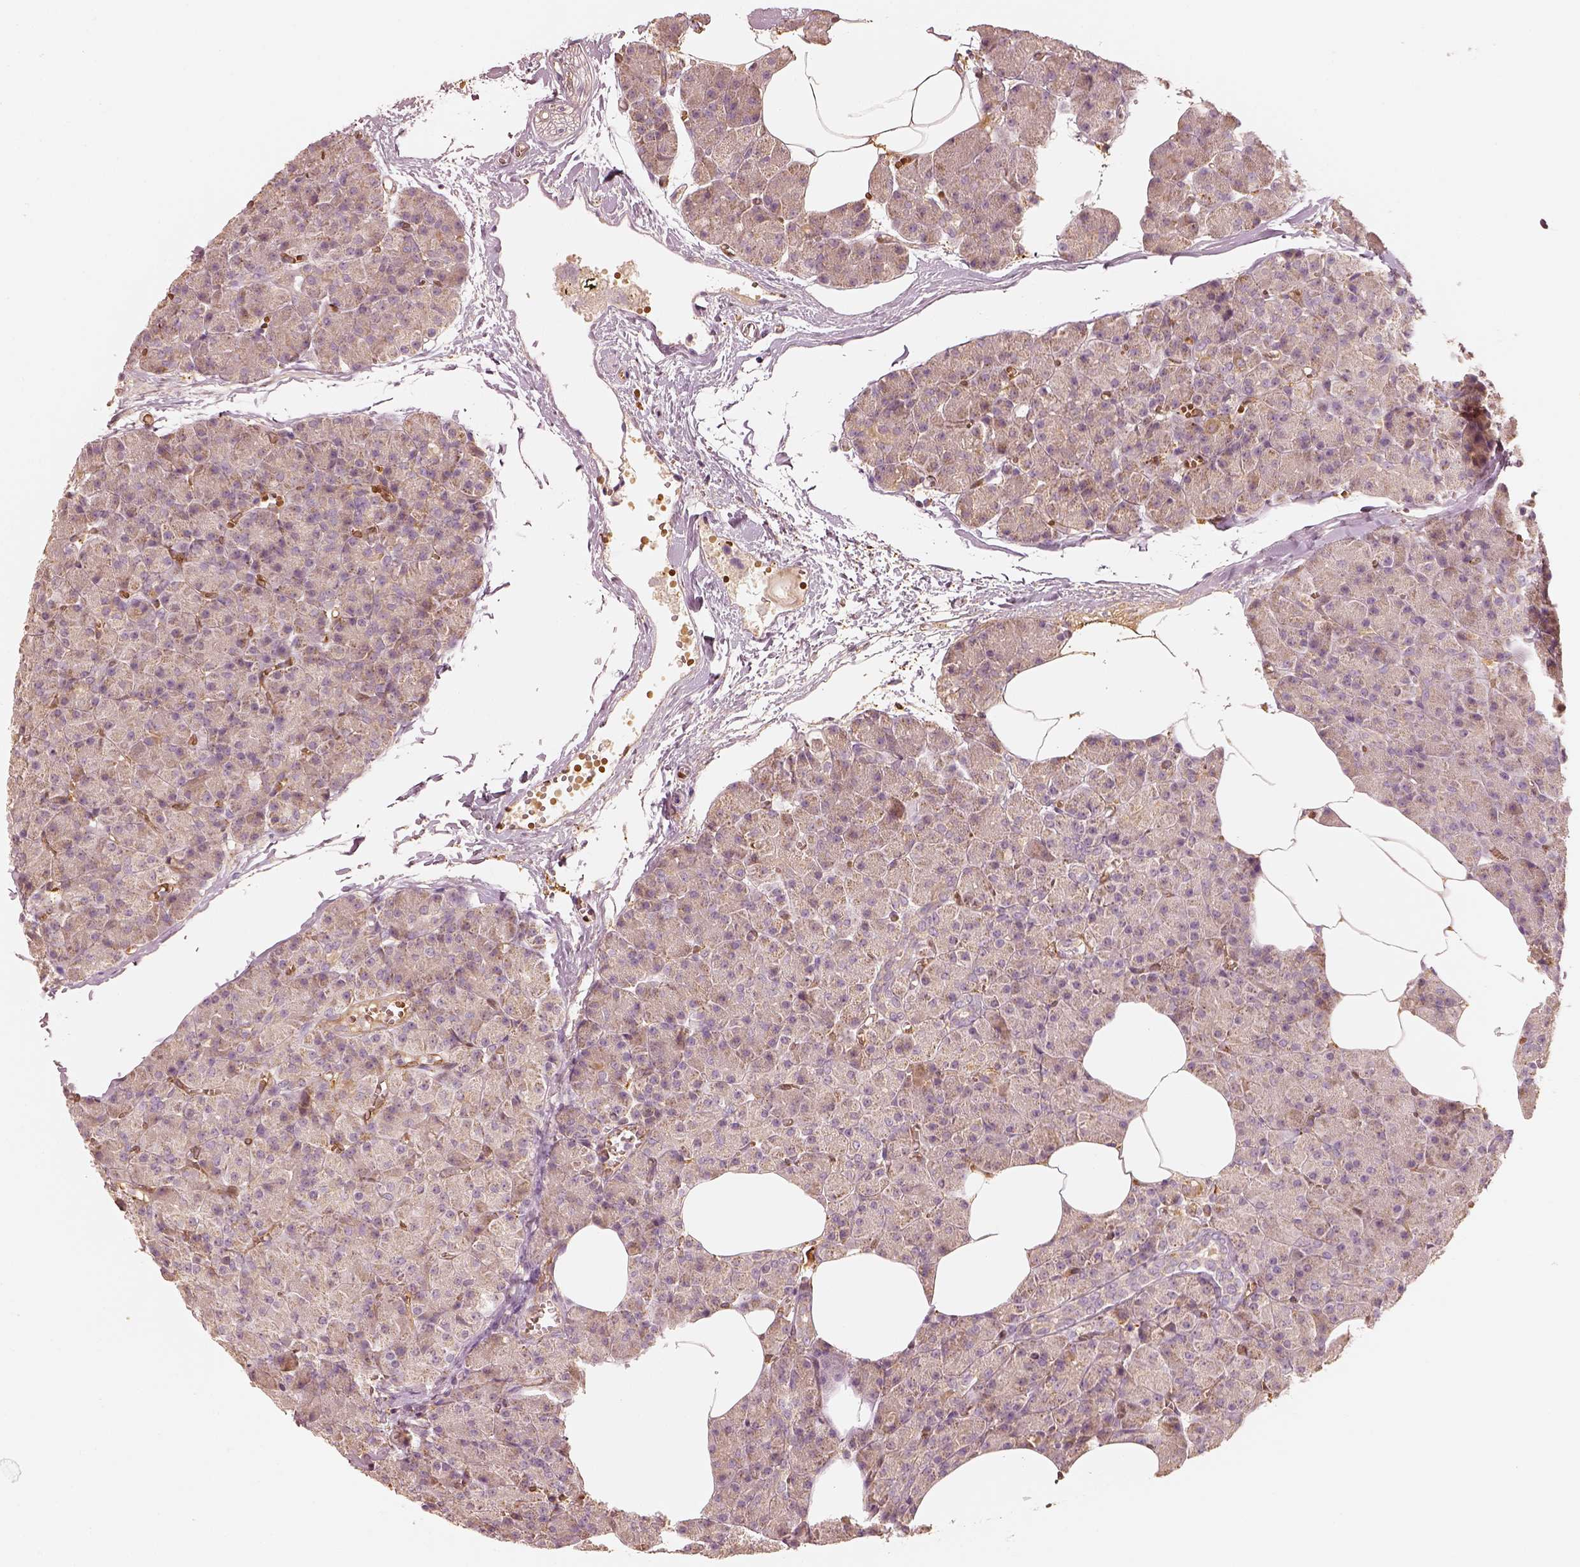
{"staining": {"intensity": "moderate", "quantity": "<25%", "location": "cytoplasmic/membranous"}, "tissue": "pancreas", "cell_type": "Exocrine glandular cells", "image_type": "normal", "snomed": [{"axis": "morphology", "description": "Normal tissue, NOS"}, {"axis": "topography", "description": "Pancreas"}], "caption": "Protein staining displays moderate cytoplasmic/membranous positivity in approximately <25% of exocrine glandular cells in normal pancreas. Using DAB (3,3'-diaminobenzidine) (brown) and hematoxylin (blue) stains, captured at high magnification using brightfield microscopy.", "gene": "FSCN1", "patient": {"sex": "female", "age": 45}}